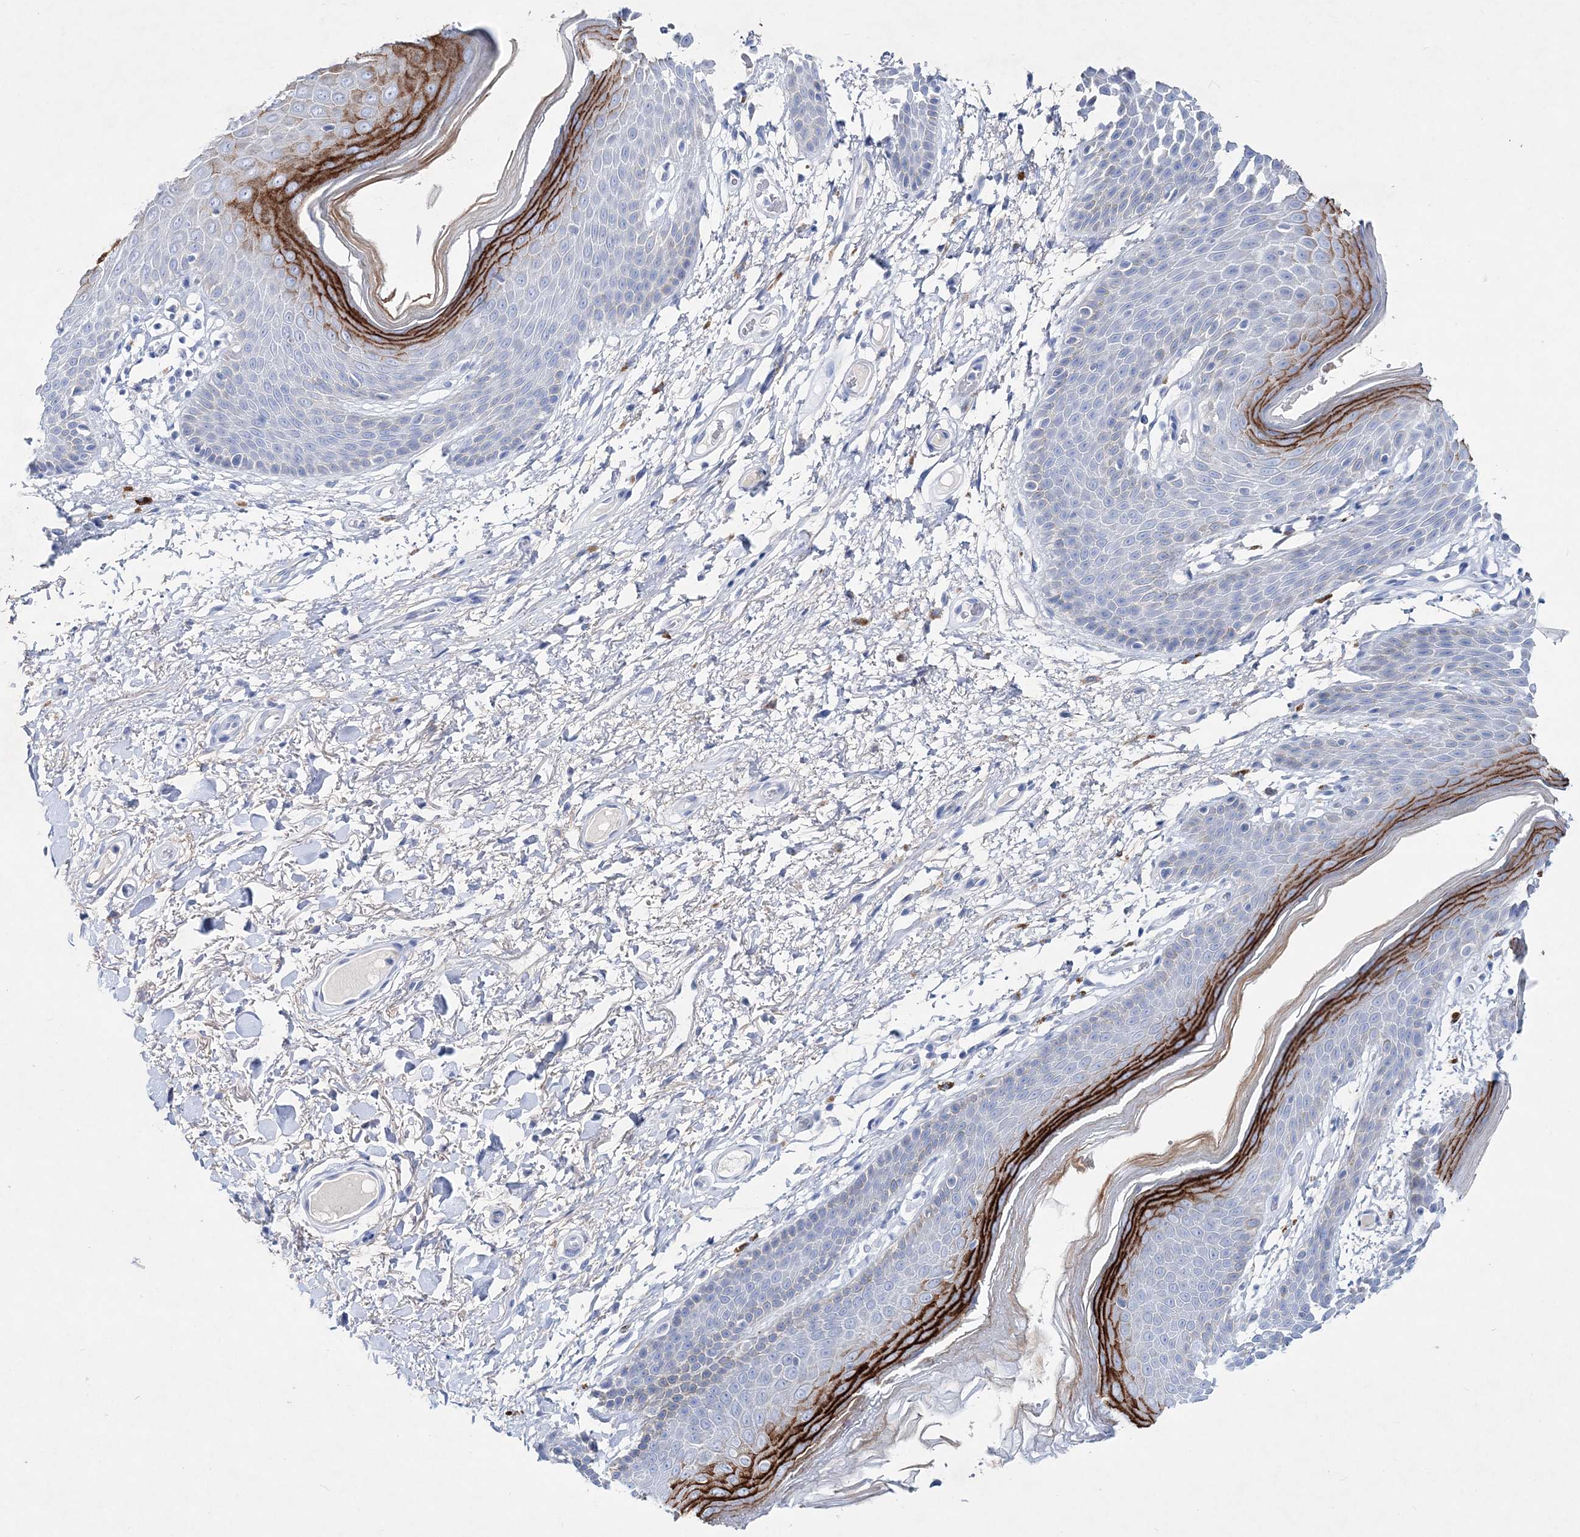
{"staining": {"intensity": "strong", "quantity": "<25%", "location": "cytoplasmic/membranous"}, "tissue": "skin", "cell_type": "Epidermal cells", "image_type": "normal", "snomed": [{"axis": "morphology", "description": "Normal tissue, NOS"}, {"axis": "topography", "description": "Anal"}], "caption": "Protein expression analysis of unremarkable skin exhibits strong cytoplasmic/membranous staining in about <25% of epidermal cells.", "gene": "SPINK7", "patient": {"sex": "male", "age": 74}}